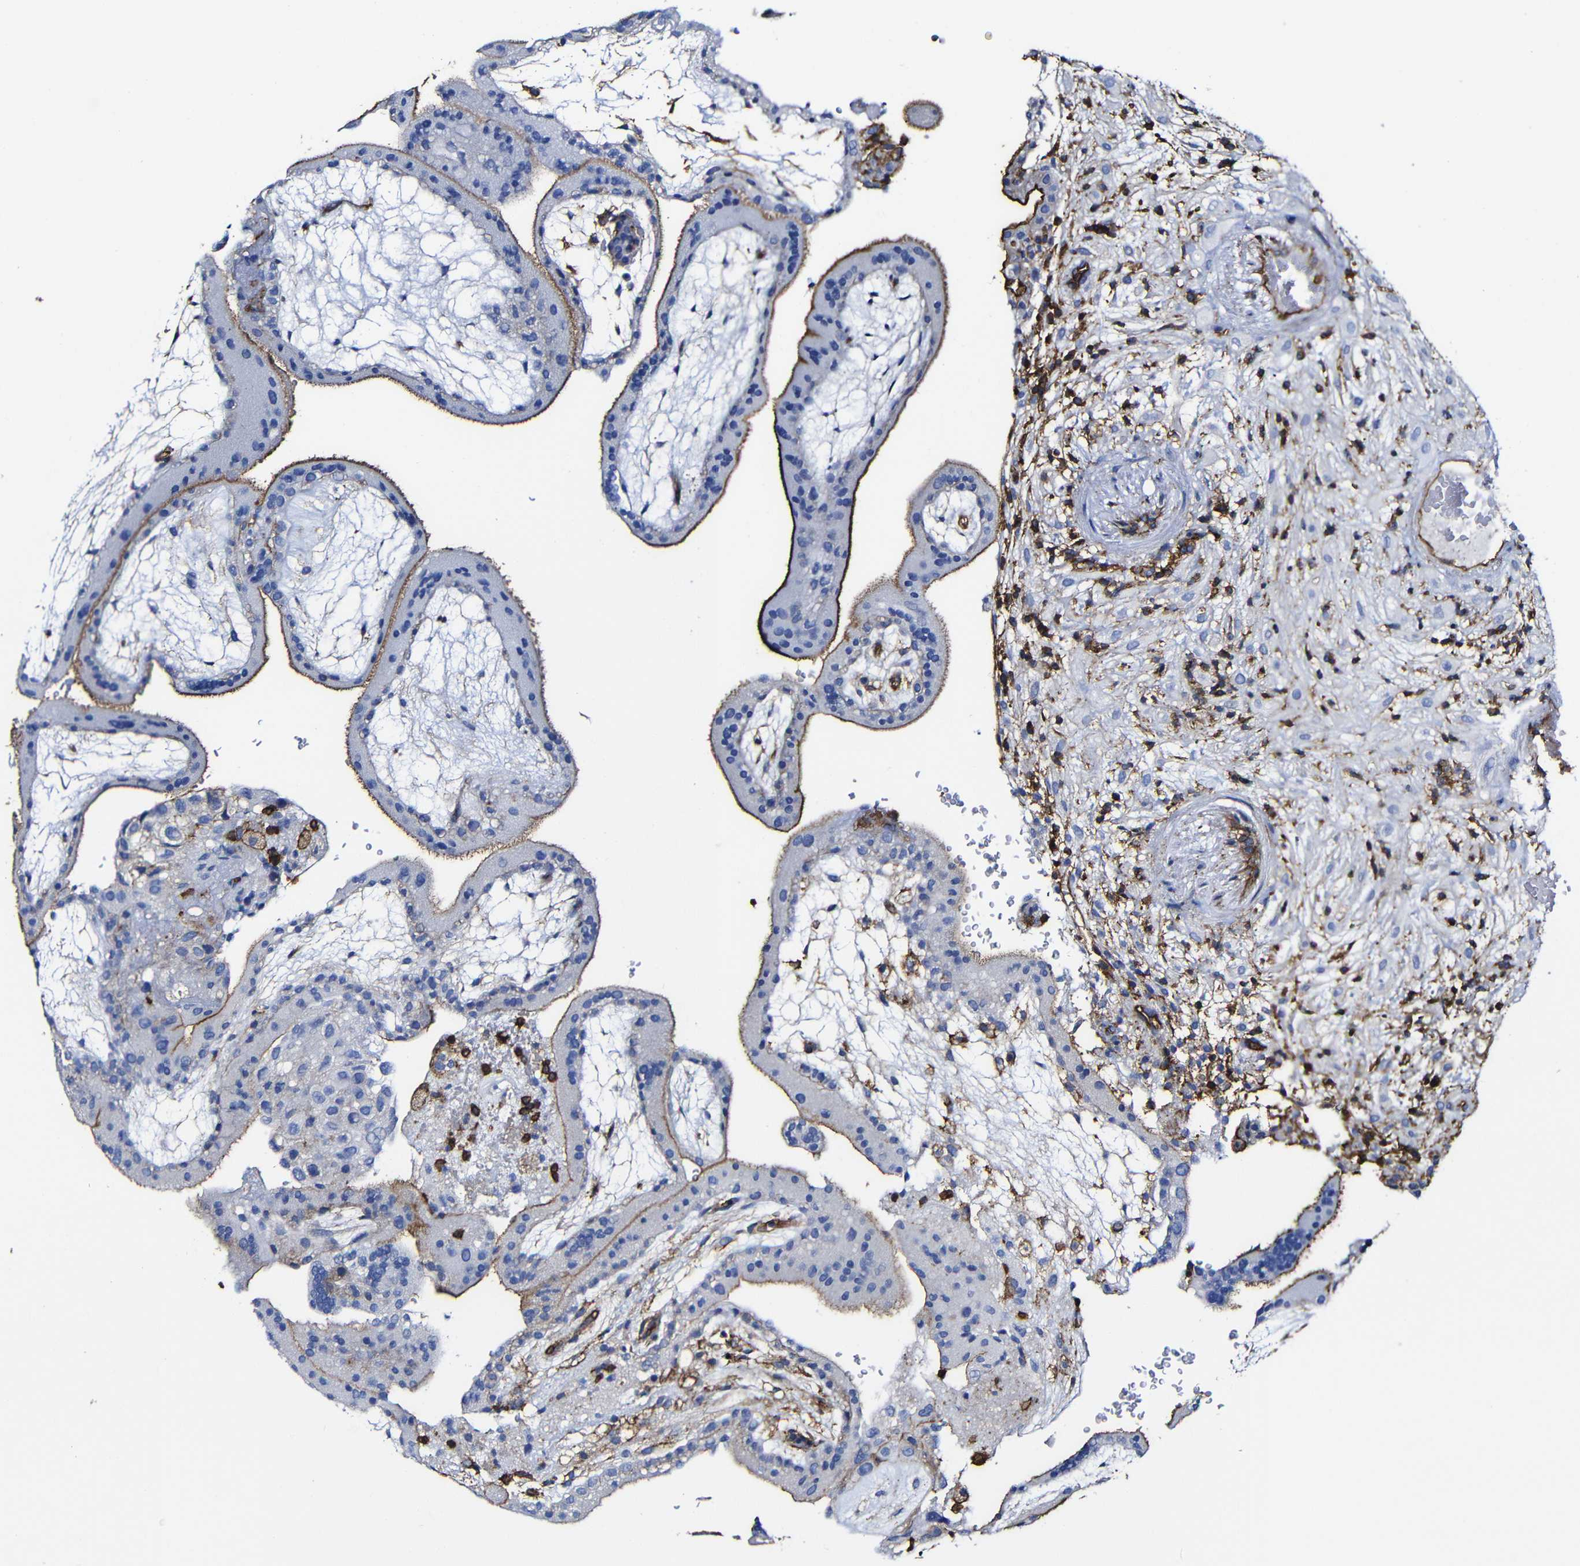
{"staining": {"intensity": "moderate", "quantity": ">75%", "location": "cytoplasmic/membranous"}, "tissue": "placenta", "cell_type": "Trophoblastic cells", "image_type": "normal", "snomed": [{"axis": "morphology", "description": "Normal tissue, NOS"}, {"axis": "topography", "description": "Placenta"}], "caption": "This is a photomicrograph of immunohistochemistry (IHC) staining of normal placenta, which shows moderate staining in the cytoplasmic/membranous of trophoblastic cells.", "gene": "MSN", "patient": {"sex": "female", "age": 19}}